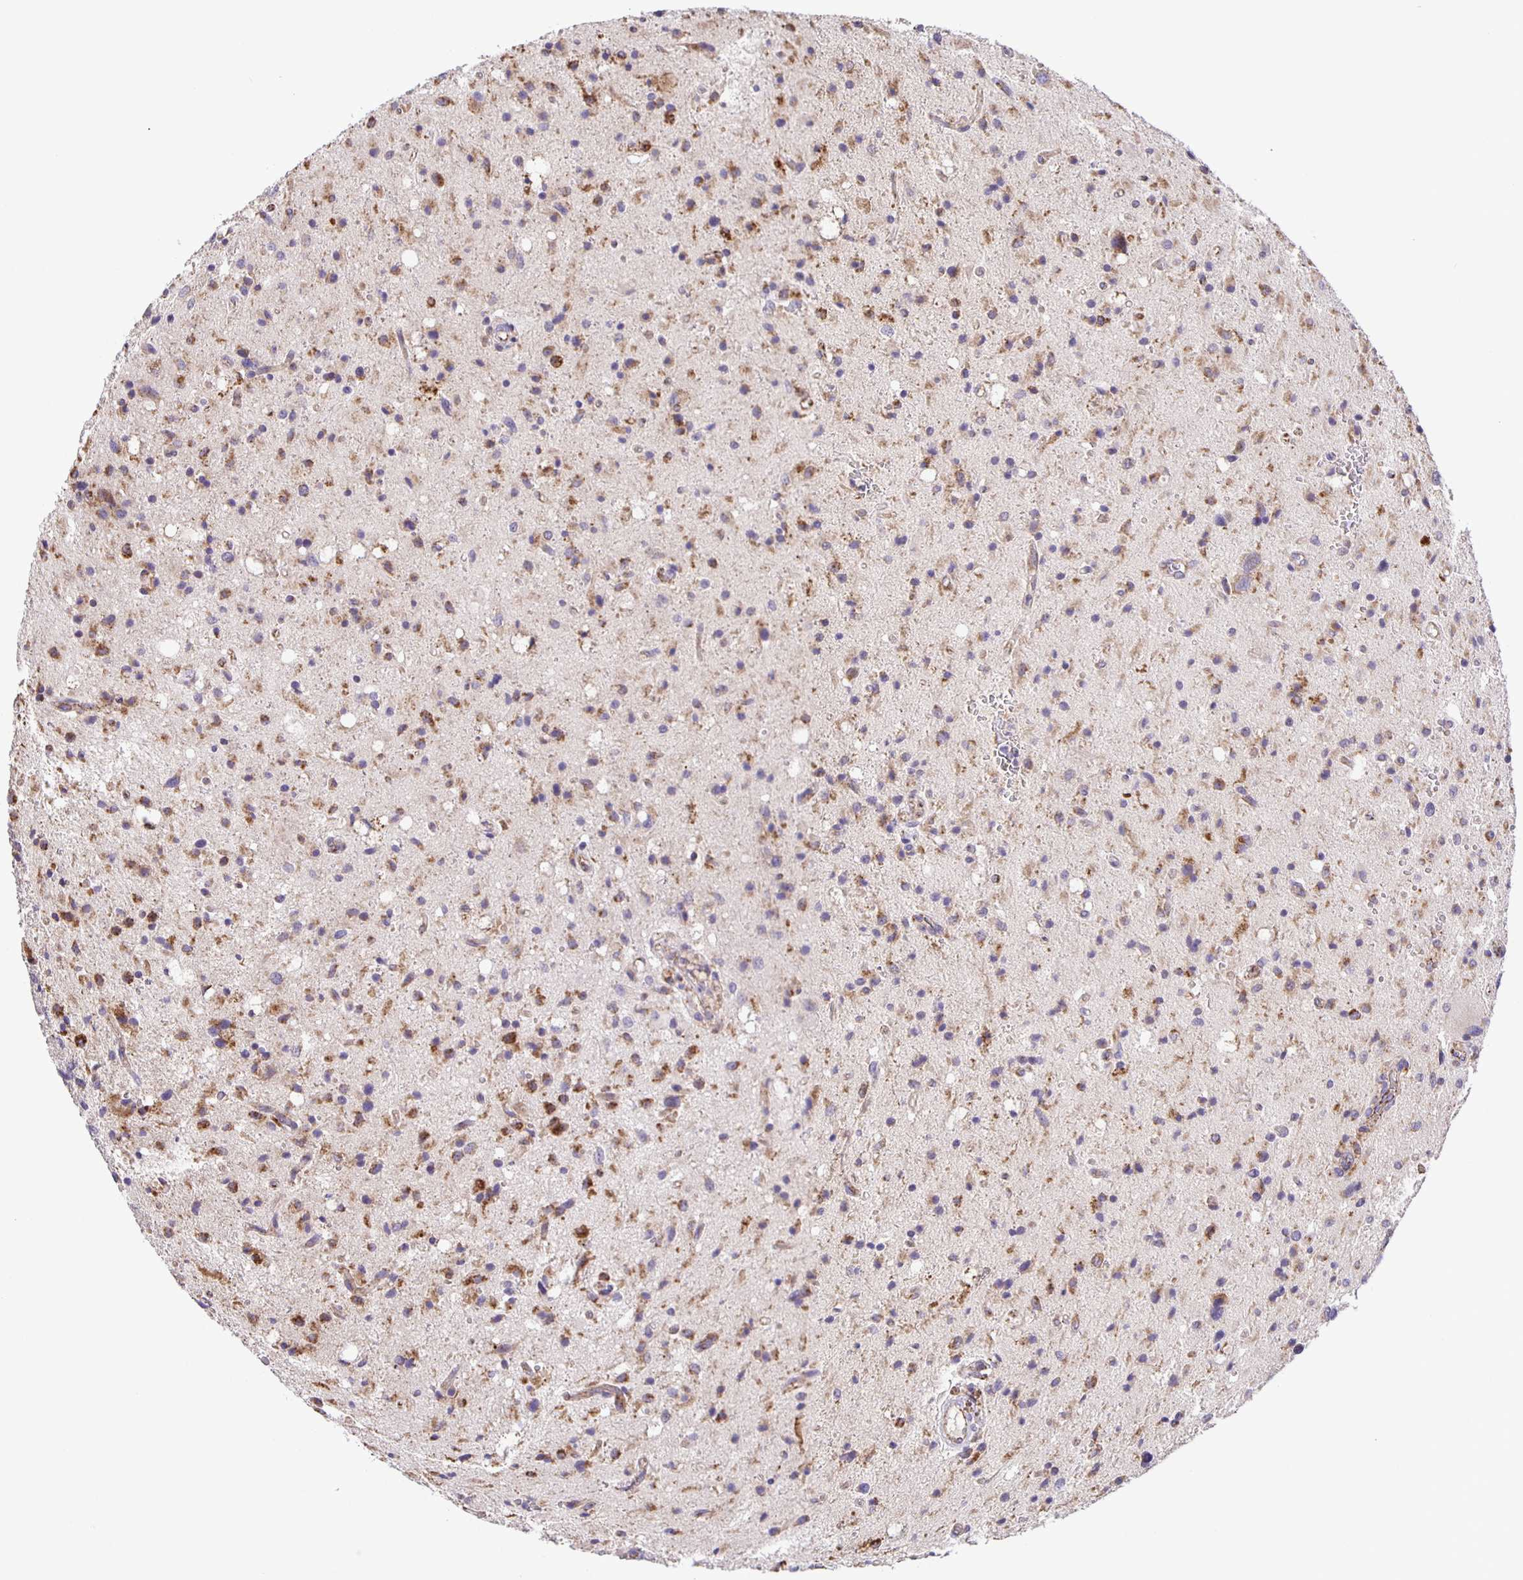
{"staining": {"intensity": "moderate", "quantity": "<25%", "location": "cytoplasmic/membranous"}, "tissue": "glioma", "cell_type": "Tumor cells", "image_type": "cancer", "snomed": [{"axis": "morphology", "description": "Glioma, malignant, Low grade"}, {"axis": "topography", "description": "Brain"}], "caption": "IHC (DAB) staining of human glioma shows moderate cytoplasmic/membranous protein staining in about <25% of tumor cells.", "gene": "JMJD4", "patient": {"sex": "female", "age": 58}}